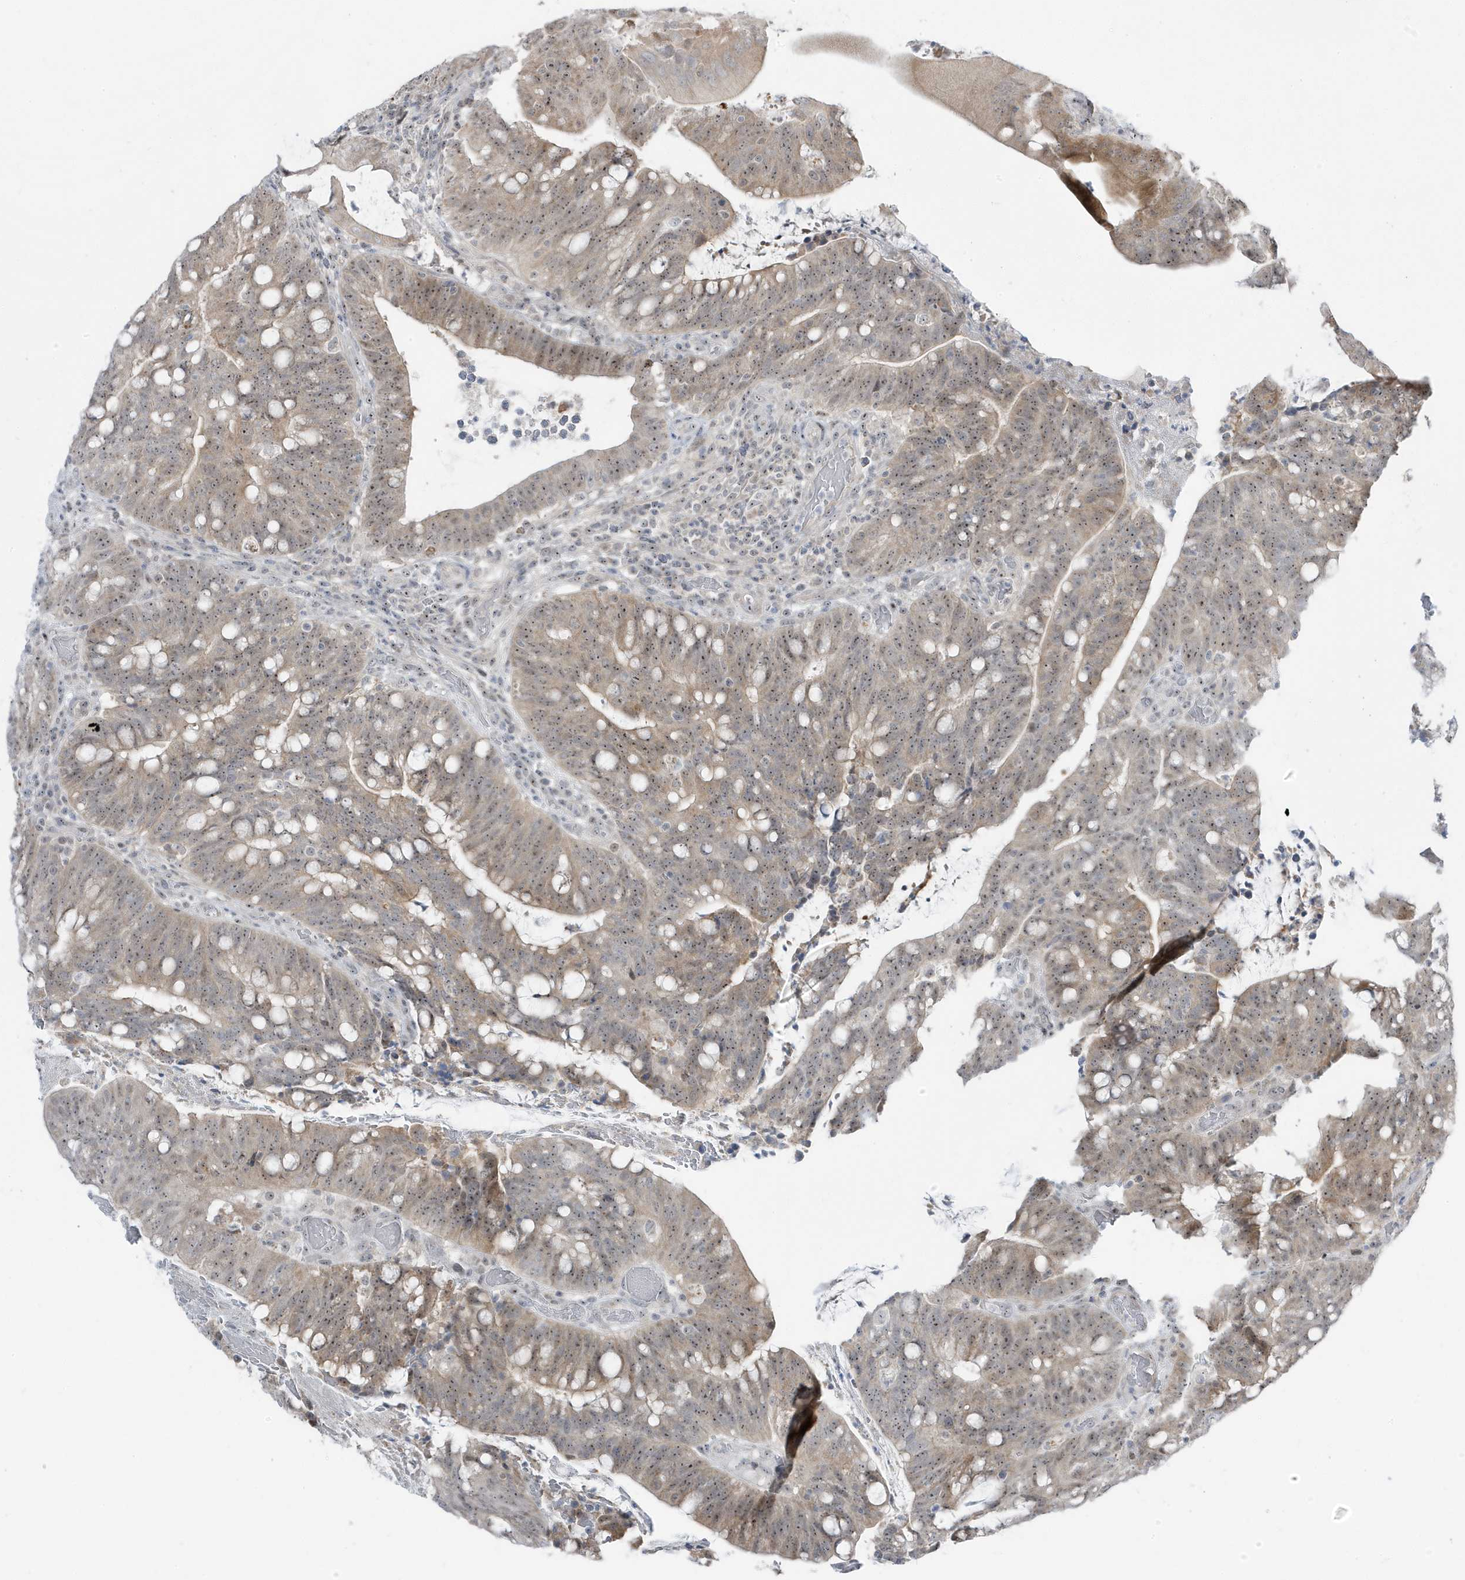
{"staining": {"intensity": "moderate", "quantity": "25%-75%", "location": "cytoplasmic/membranous,nuclear"}, "tissue": "colorectal cancer", "cell_type": "Tumor cells", "image_type": "cancer", "snomed": [{"axis": "morphology", "description": "Adenocarcinoma, NOS"}, {"axis": "topography", "description": "Colon"}], "caption": "An IHC histopathology image of tumor tissue is shown. Protein staining in brown shows moderate cytoplasmic/membranous and nuclear positivity in adenocarcinoma (colorectal) within tumor cells. (Stains: DAB in brown, nuclei in blue, Microscopy: brightfield microscopy at high magnification).", "gene": "TSEN15", "patient": {"sex": "female", "age": 66}}